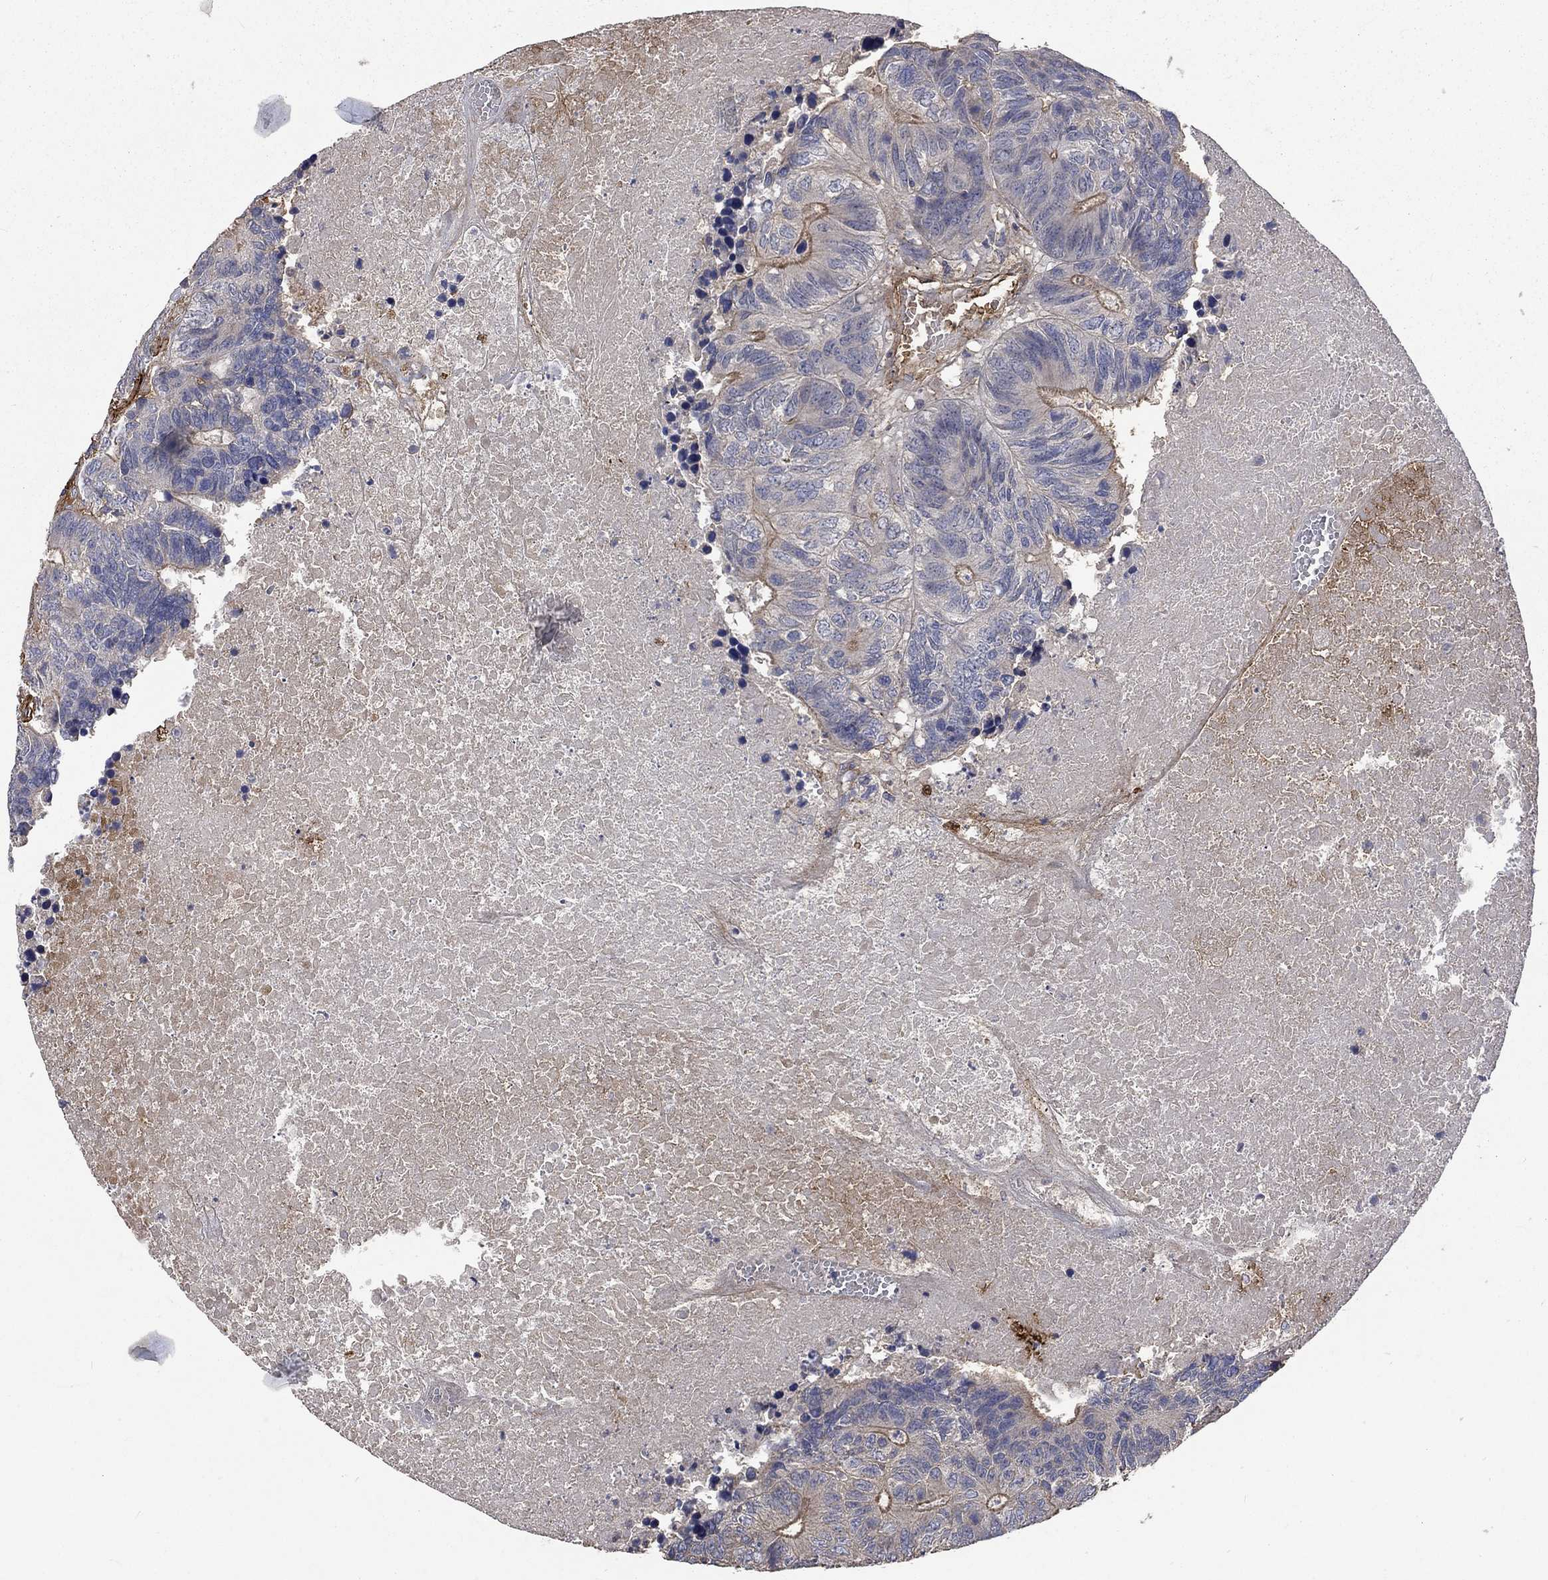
{"staining": {"intensity": "moderate", "quantity": "<25%", "location": "cytoplasmic/membranous"}, "tissue": "colorectal cancer", "cell_type": "Tumor cells", "image_type": "cancer", "snomed": [{"axis": "morphology", "description": "Adenocarcinoma, NOS"}, {"axis": "topography", "description": "Colon"}], "caption": "Colorectal cancer stained with a protein marker exhibits moderate staining in tumor cells.", "gene": "VCAN", "patient": {"sex": "female", "age": 48}}